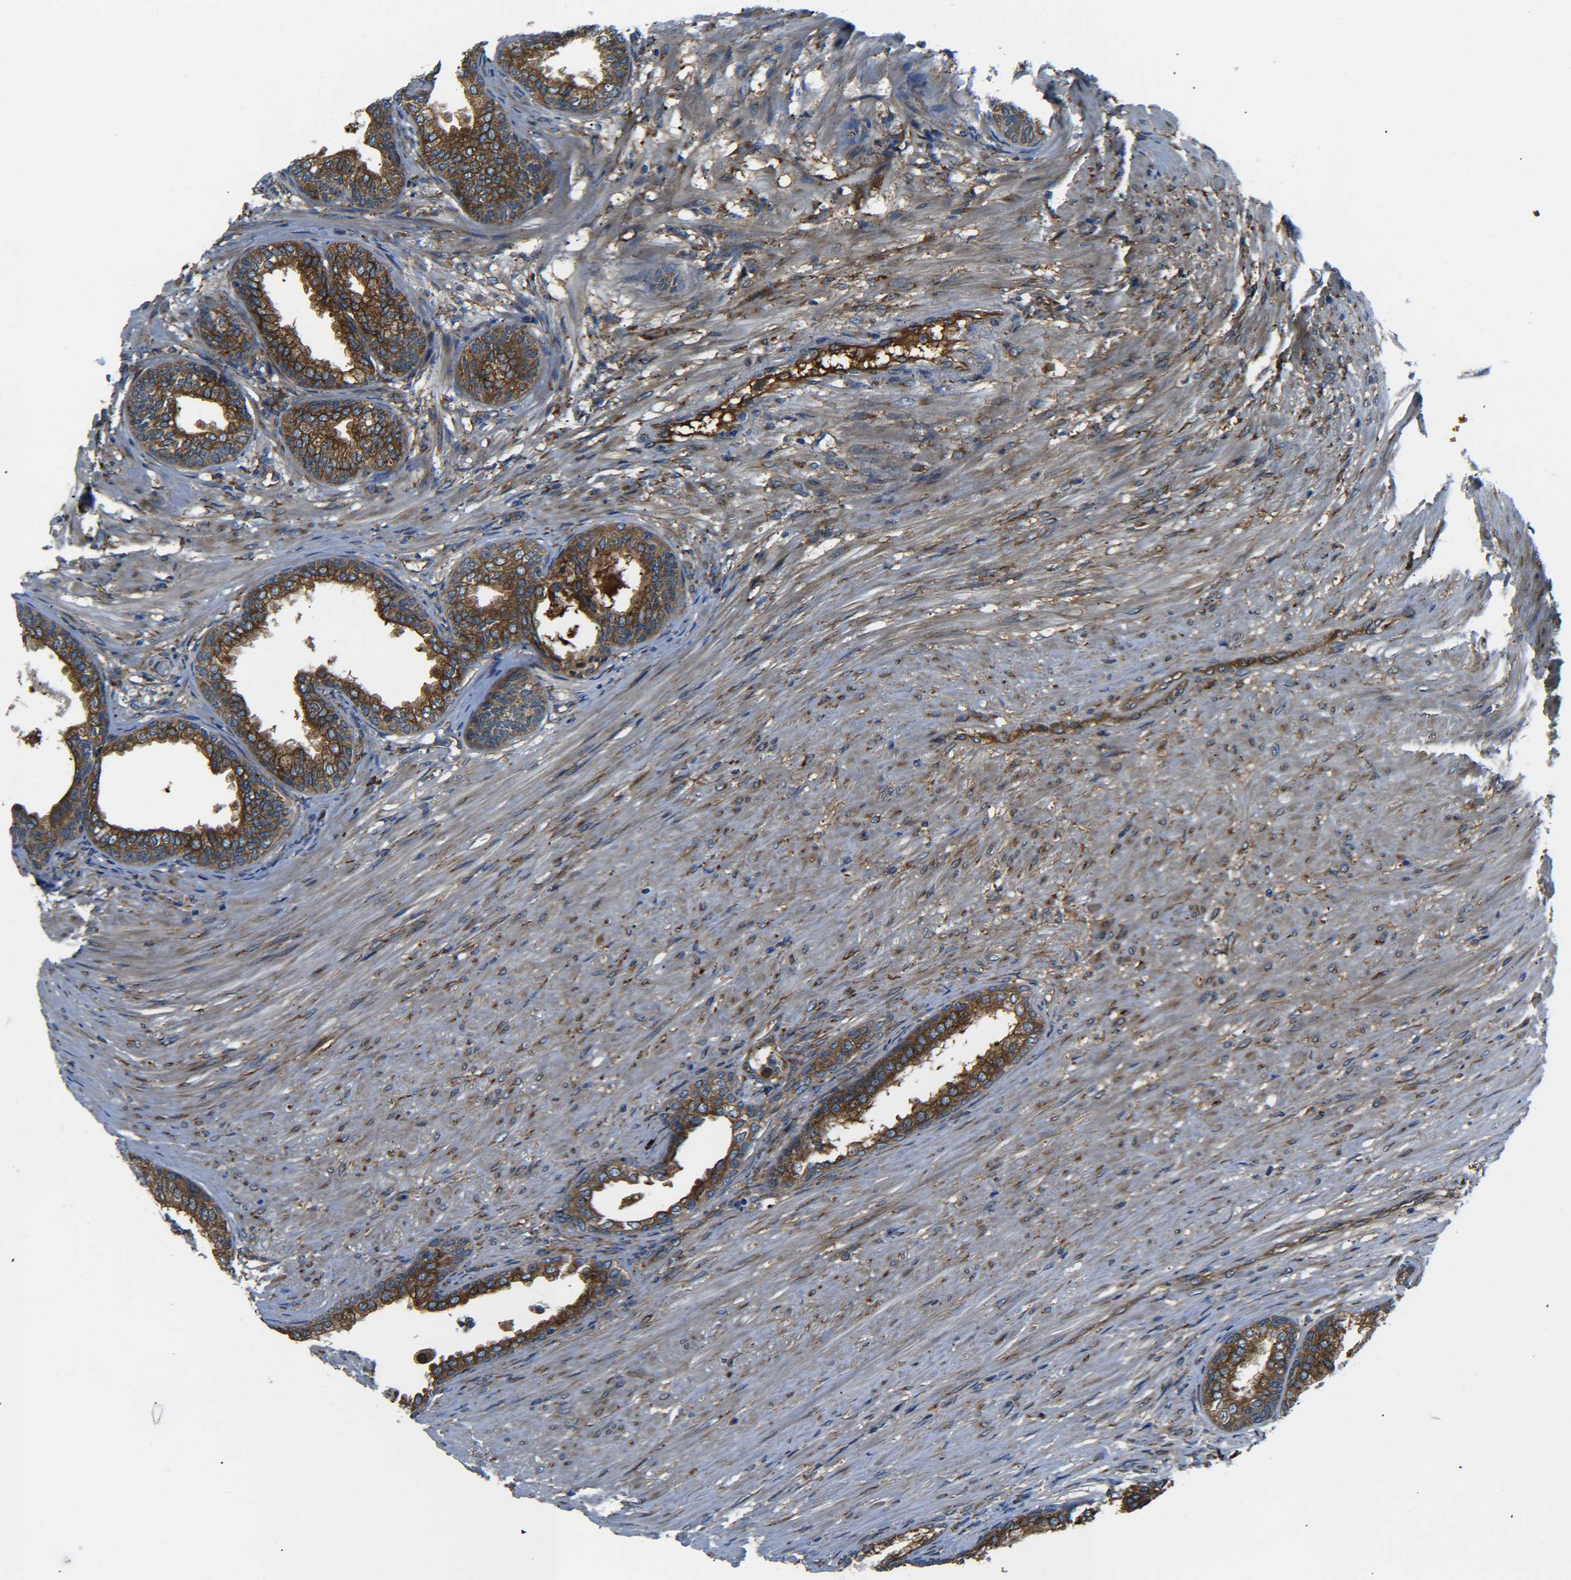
{"staining": {"intensity": "strong", "quantity": ">75%", "location": "cytoplasmic/membranous"}, "tissue": "prostate", "cell_type": "Glandular cells", "image_type": "normal", "snomed": [{"axis": "morphology", "description": "Normal tissue, NOS"}, {"axis": "topography", "description": "Prostate"}], "caption": "Benign prostate displays strong cytoplasmic/membranous positivity in approximately >75% of glandular cells The staining is performed using DAB (3,3'-diaminobenzidine) brown chromogen to label protein expression. The nuclei are counter-stained blue using hematoxylin..", "gene": "PREB", "patient": {"sex": "male", "age": 76}}